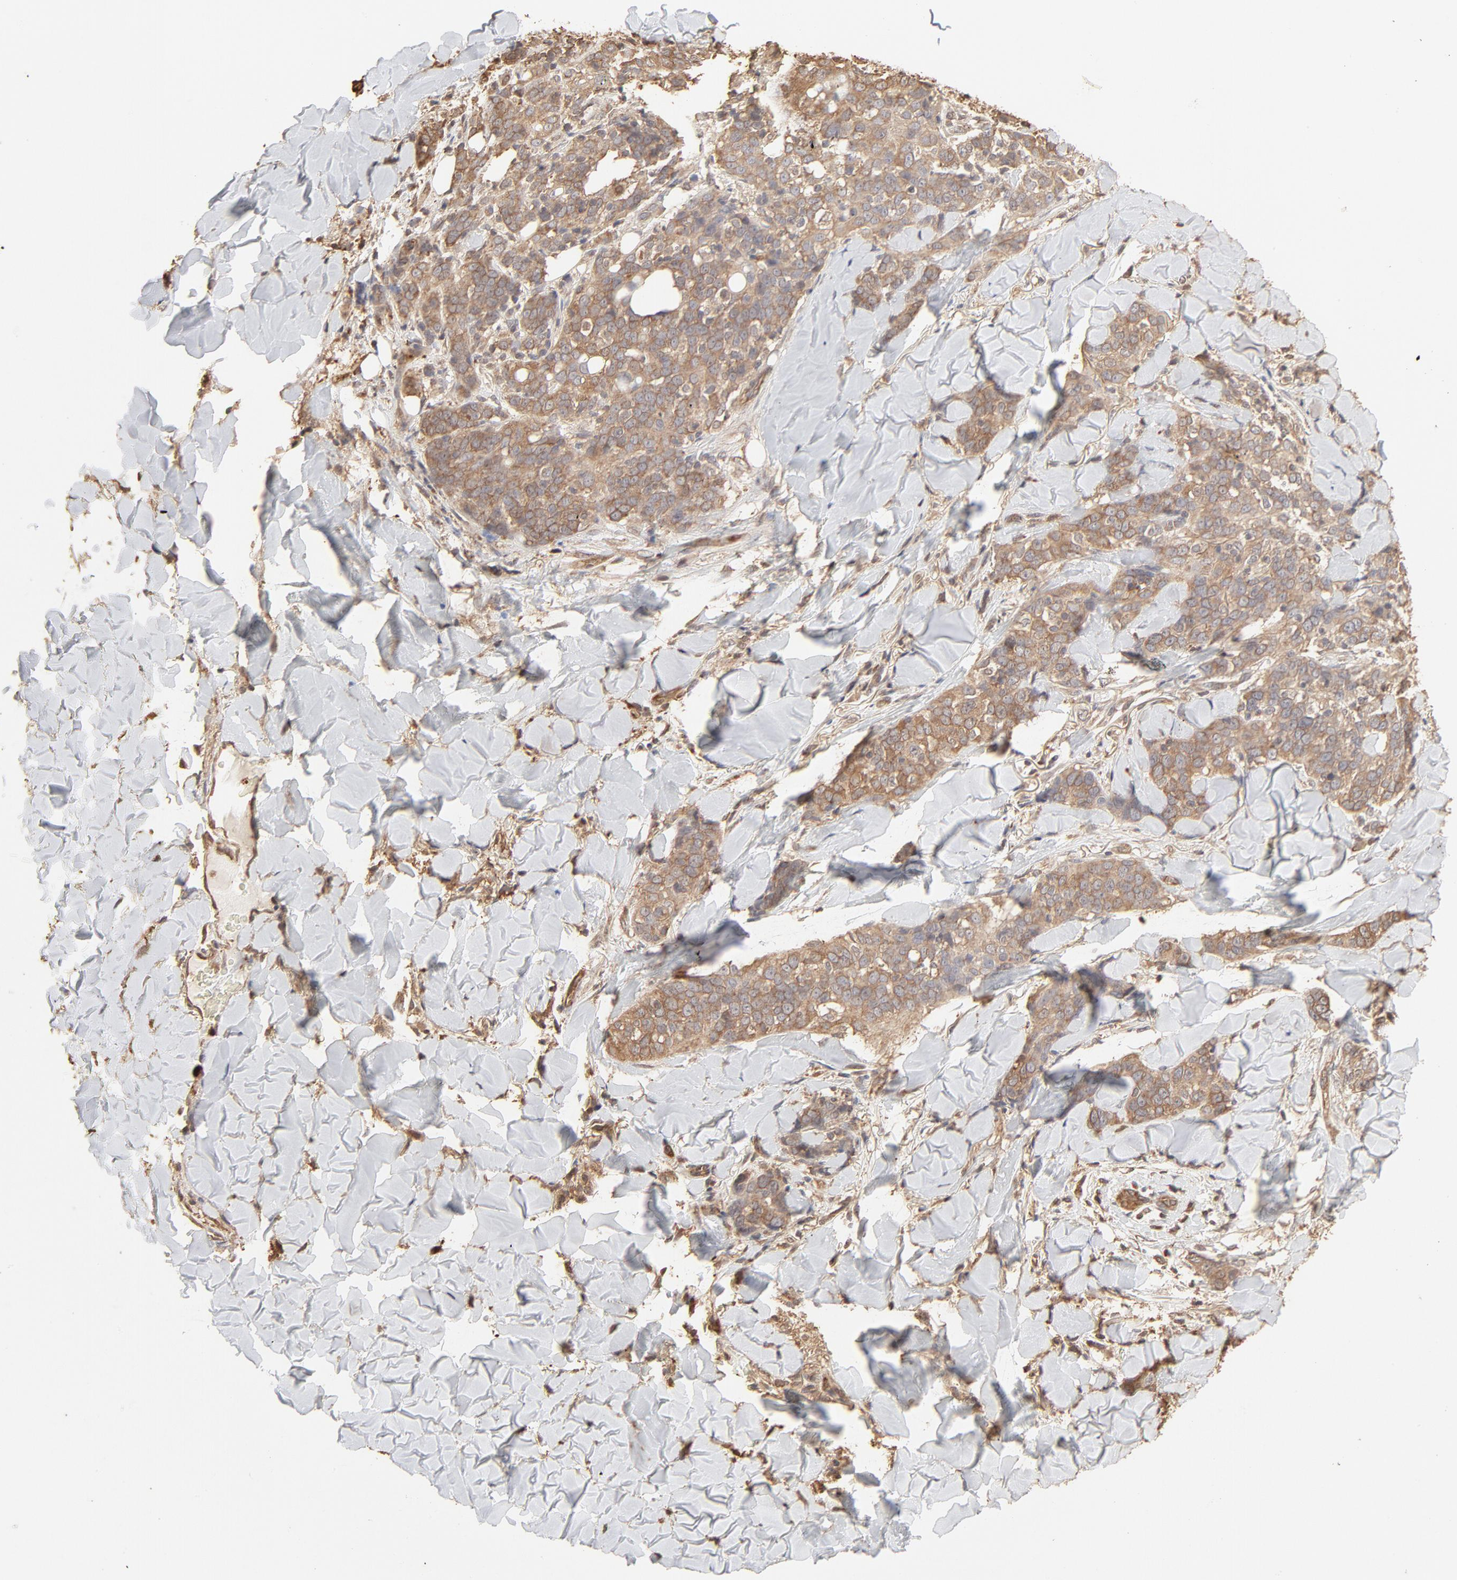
{"staining": {"intensity": "moderate", "quantity": ">75%", "location": "cytoplasmic/membranous"}, "tissue": "skin cancer", "cell_type": "Tumor cells", "image_type": "cancer", "snomed": [{"axis": "morphology", "description": "Normal tissue, NOS"}, {"axis": "morphology", "description": "Squamous cell carcinoma, NOS"}, {"axis": "topography", "description": "Skin"}], "caption": "This is a micrograph of IHC staining of skin cancer (squamous cell carcinoma), which shows moderate staining in the cytoplasmic/membranous of tumor cells.", "gene": "PPP2CA", "patient": {"sex": "female", "age": 83}}